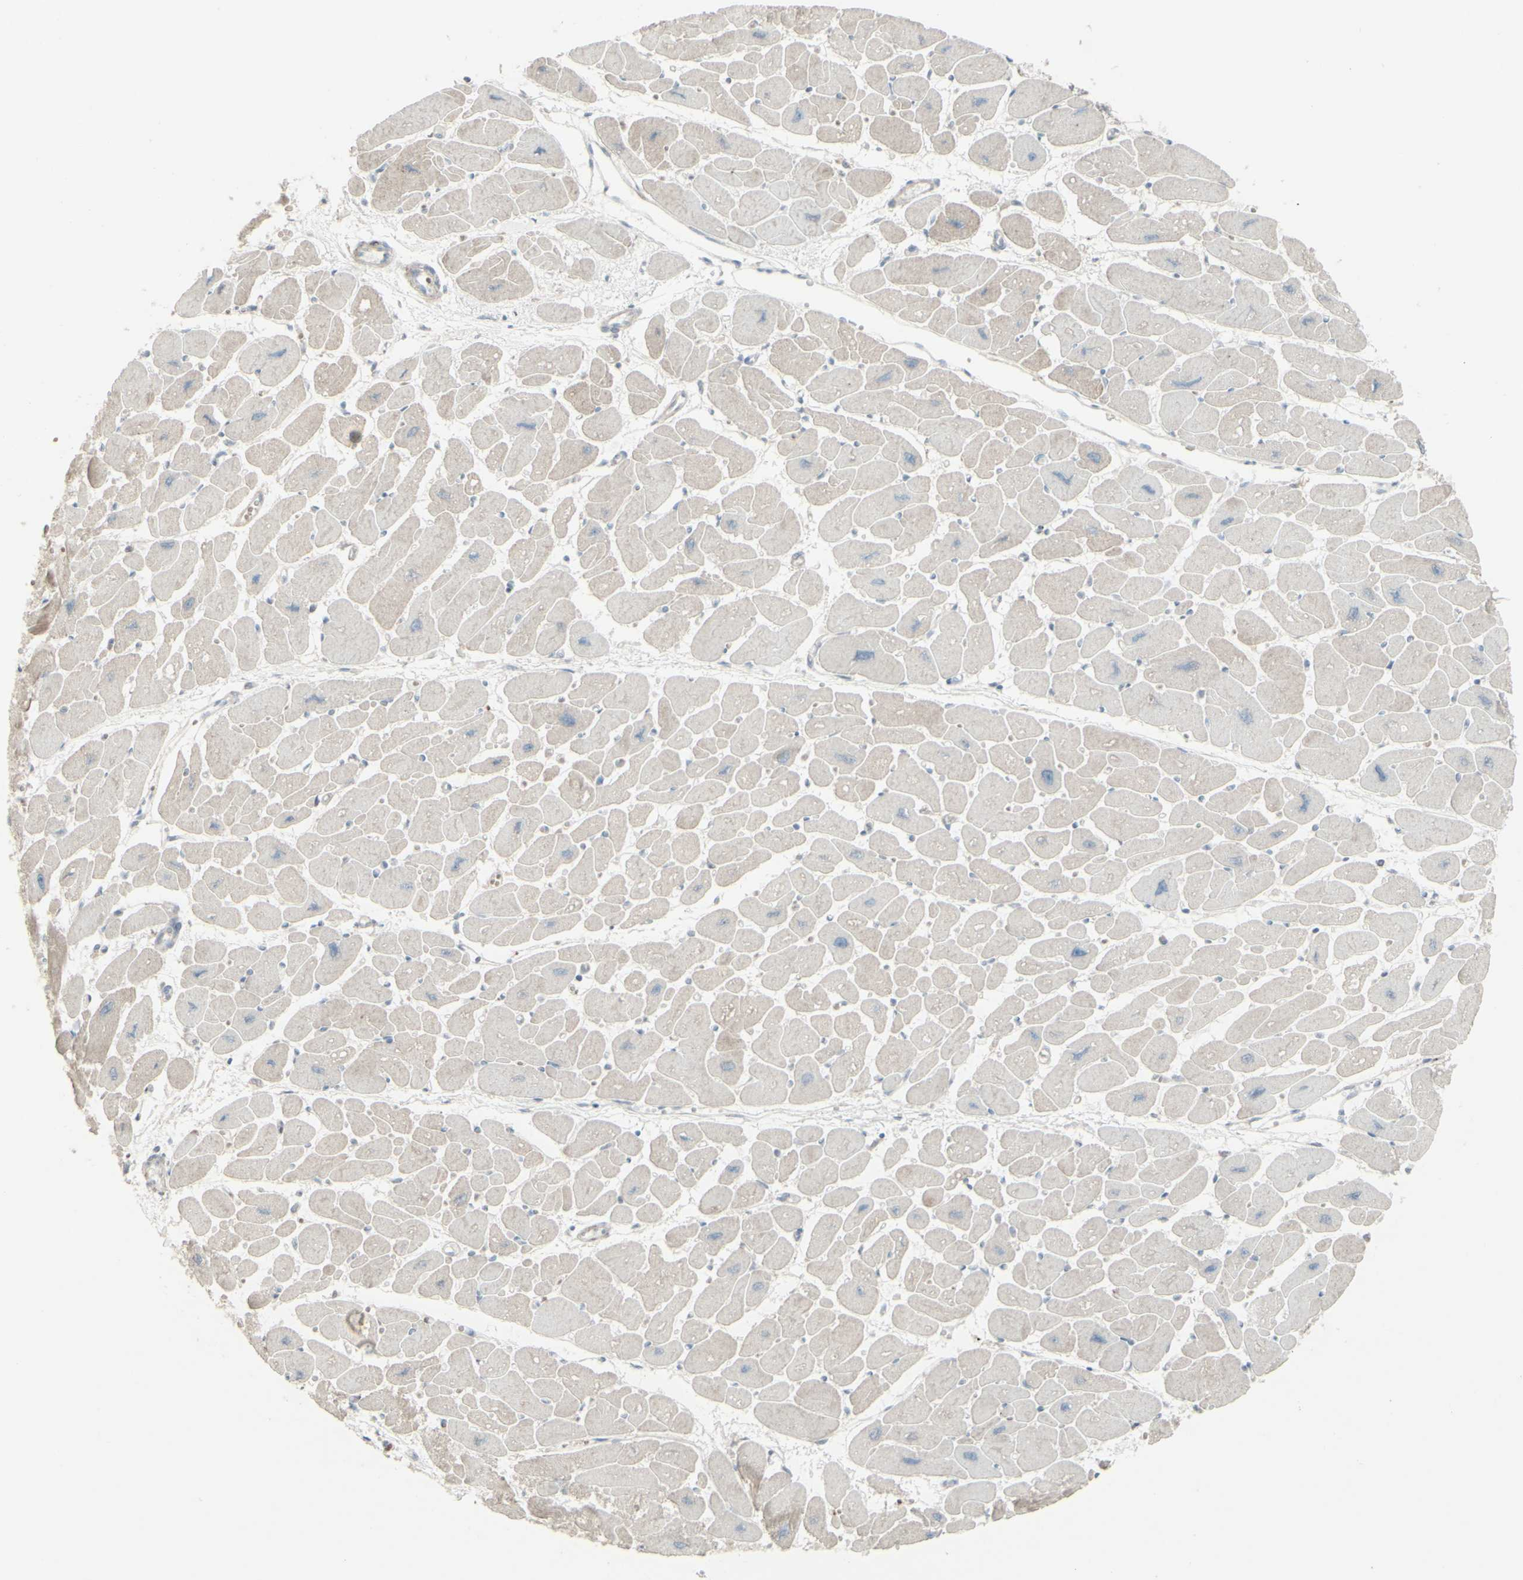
{"staining": {"intensity": "weak", "quantity": "25%-75%", "location": "cytoplasmic/membranous"}, "tissue": "heart muscle", "cell_type": "Cardiomyocytes", "image_type": "normal", "snomed": [{"axis": "morphology", "description": "Normal tissue, NOS"}, {"axis": "topography", "description": "Heart"}], "caption": "Heart muscle stained with immunohistochemistry demonstrates weak cytoplasmic/membranous expression in approximately 25%-75% of cardiomyocytes.", "gene": "GMNN", "patient": {"sex": "female", "age": 54}}